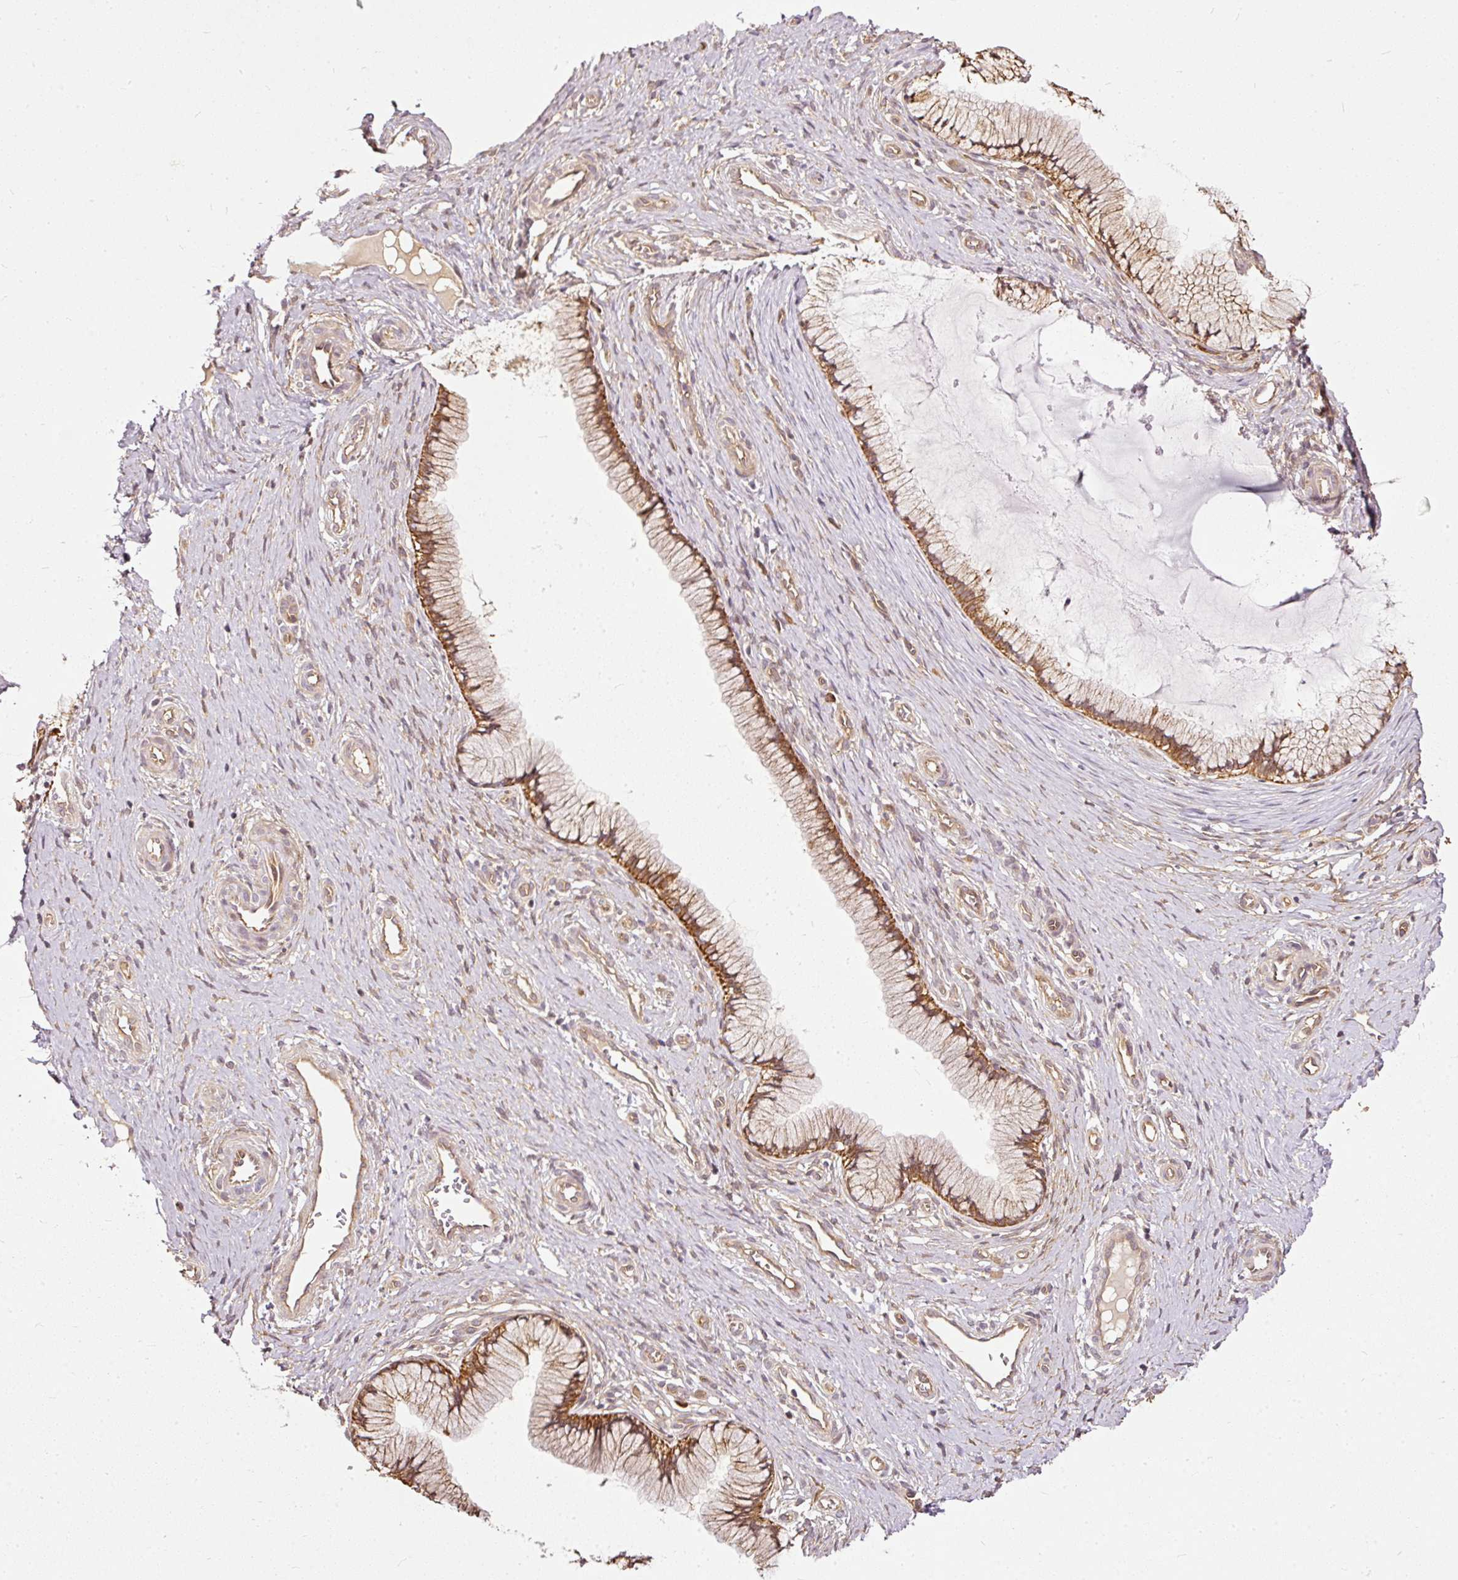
{"staining": {"intensity": "strong", "quantity": "25%-75%", "location": "cytoplasmic/membranous"}, "tissue": "cervix", "cell_type": "Glandular cells", "image_type": "normal", "snomed": [{"axis": "morphology", "description": "Normal tissue, NOS"}, {"axis": "topography", "description": "Cervix"}], "caption": "Immunohistochemistry (IHC) of normal cervix displays high levels of strong cytoplasmic/membranous positivity in about 25%-75% of glandular cells.", "gene": "MIF4GD", "patient": {"sex": "female", "age": 36}}